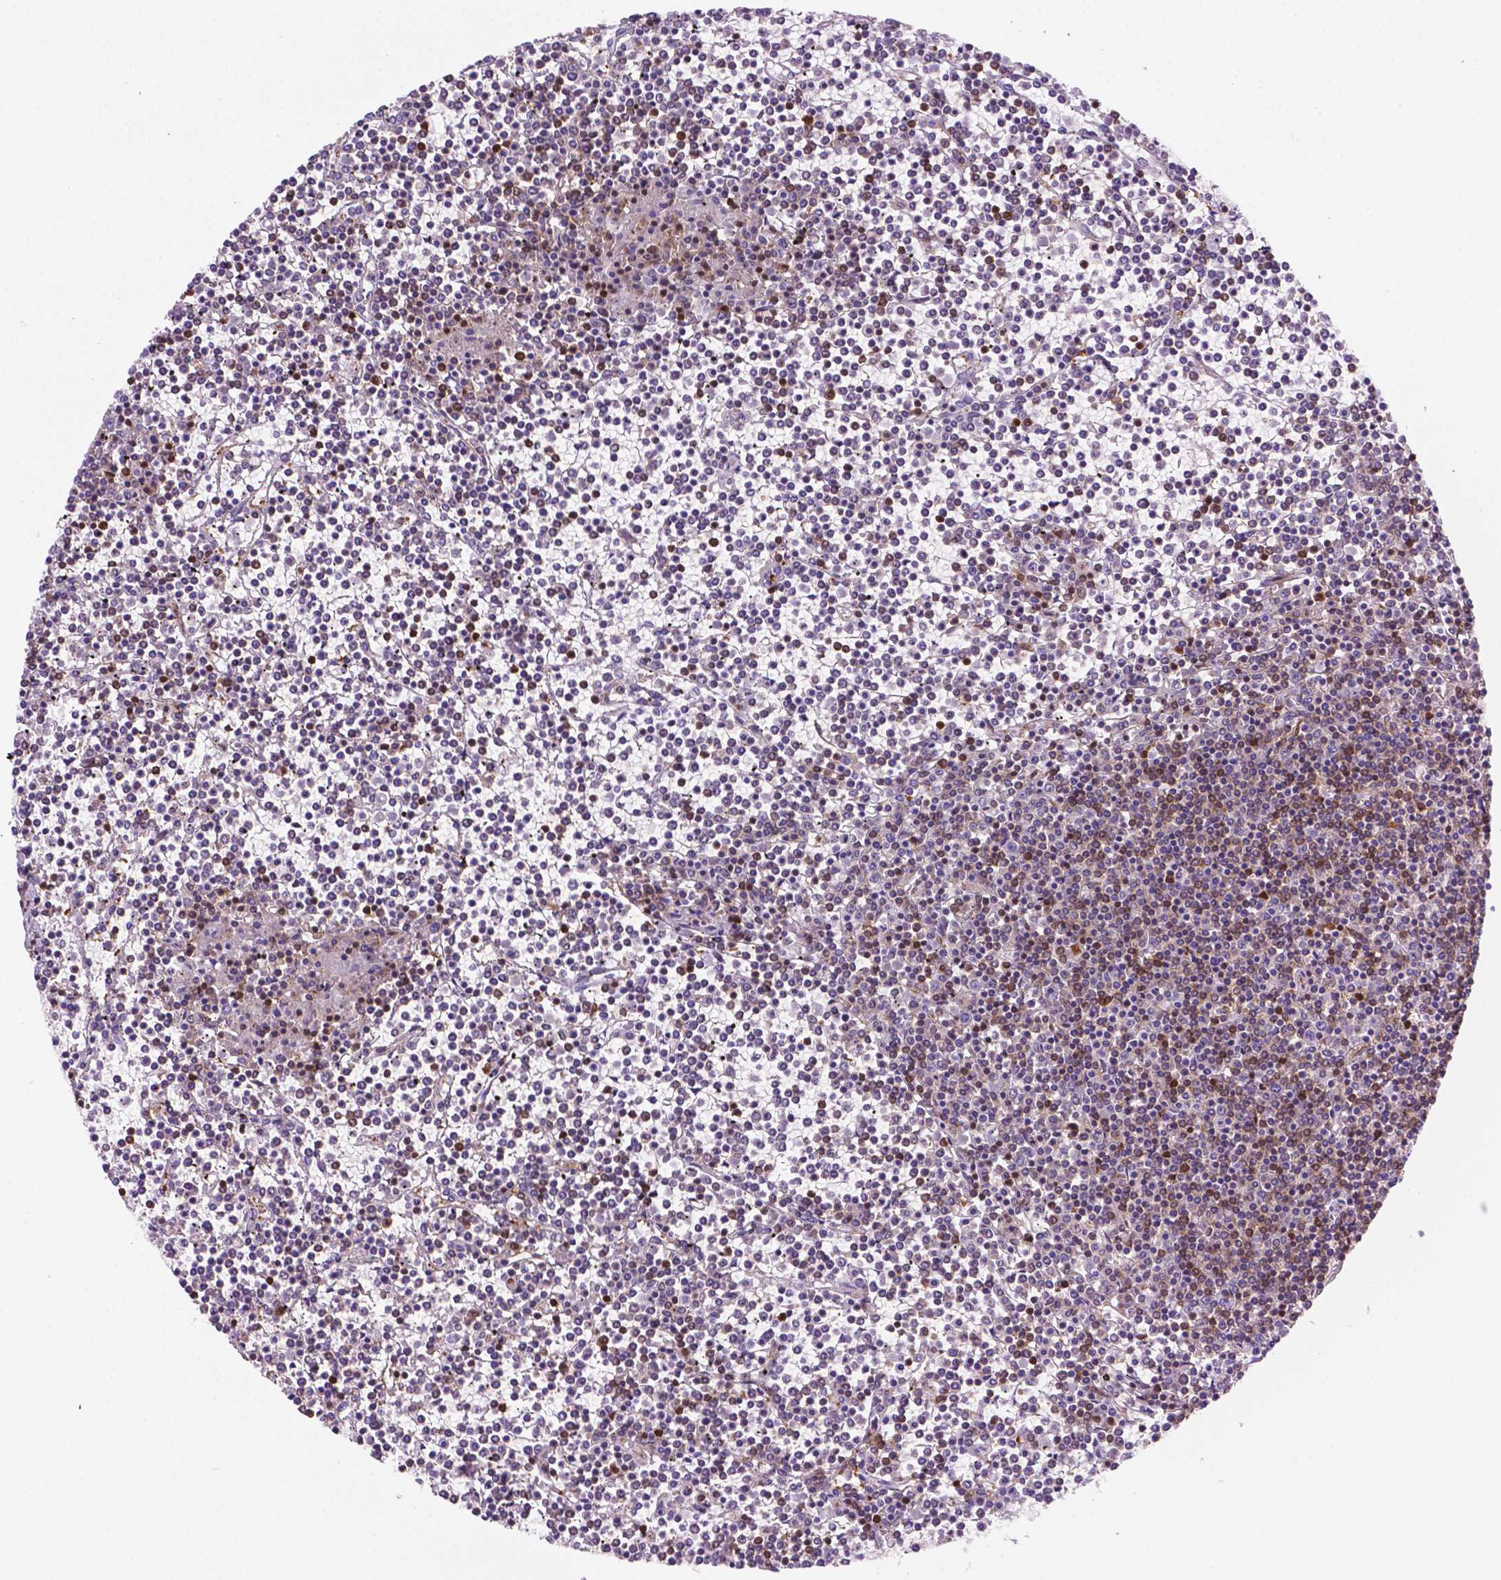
{"staining": {"intensity": "moderate", "quantity": "<25%", "location": "nuclear"}, "tissue": "lymphoma", "cell_type": "Tumor cells", "image_type": "cancer", "snomed": [{"axis": "morphology", "description": "Malignant lymphoma, non-Hodgkin's type, Low grade"}, {"axis": "topography", "description": "Spleen"}], "caption": "The immunohistochemical stain highlights moderate nuclear staining in tumor cells of lymphoma tissue.", "gene": "DCN", "patient": {"sex": "female", "age": 19}}